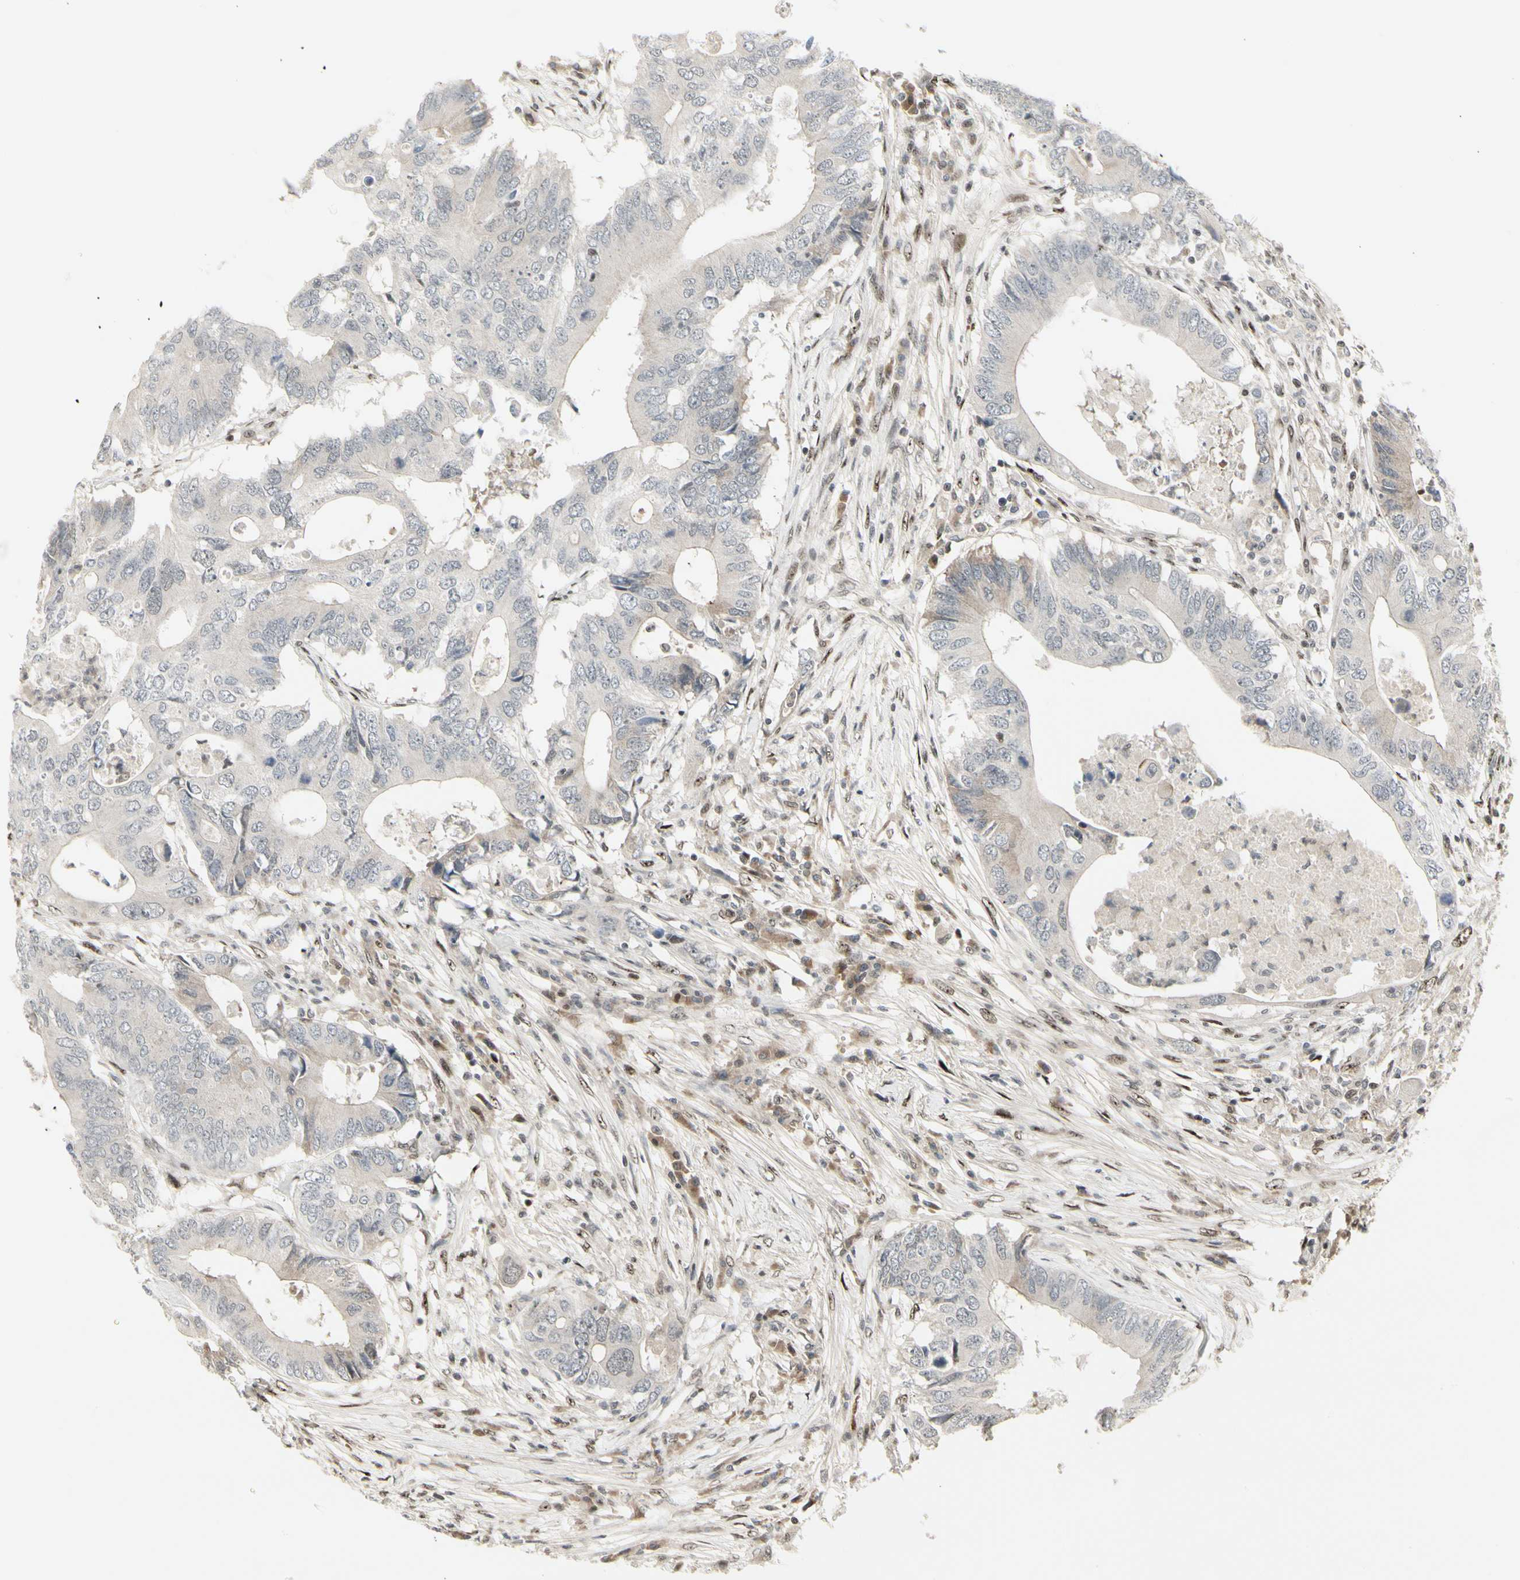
{"staining": {"intensity": "negative", "quantity": "none", "location": "none"}, "tissue": "colorectal cancer", "cell_type": "Tumor cells", "image_type": "cancer", "snomed": [{"axis": "morphology", "description": "Adenocarcinoma, NOS"}, {"axis": "topography", "description": "Colon"}], "caption": "Histopathology image shows no significant protein expression in tumor cells of adenocarcinoma (colorectal).", "gene": "FOXJ2", "patient": {"sex": "male", "age": 71}}